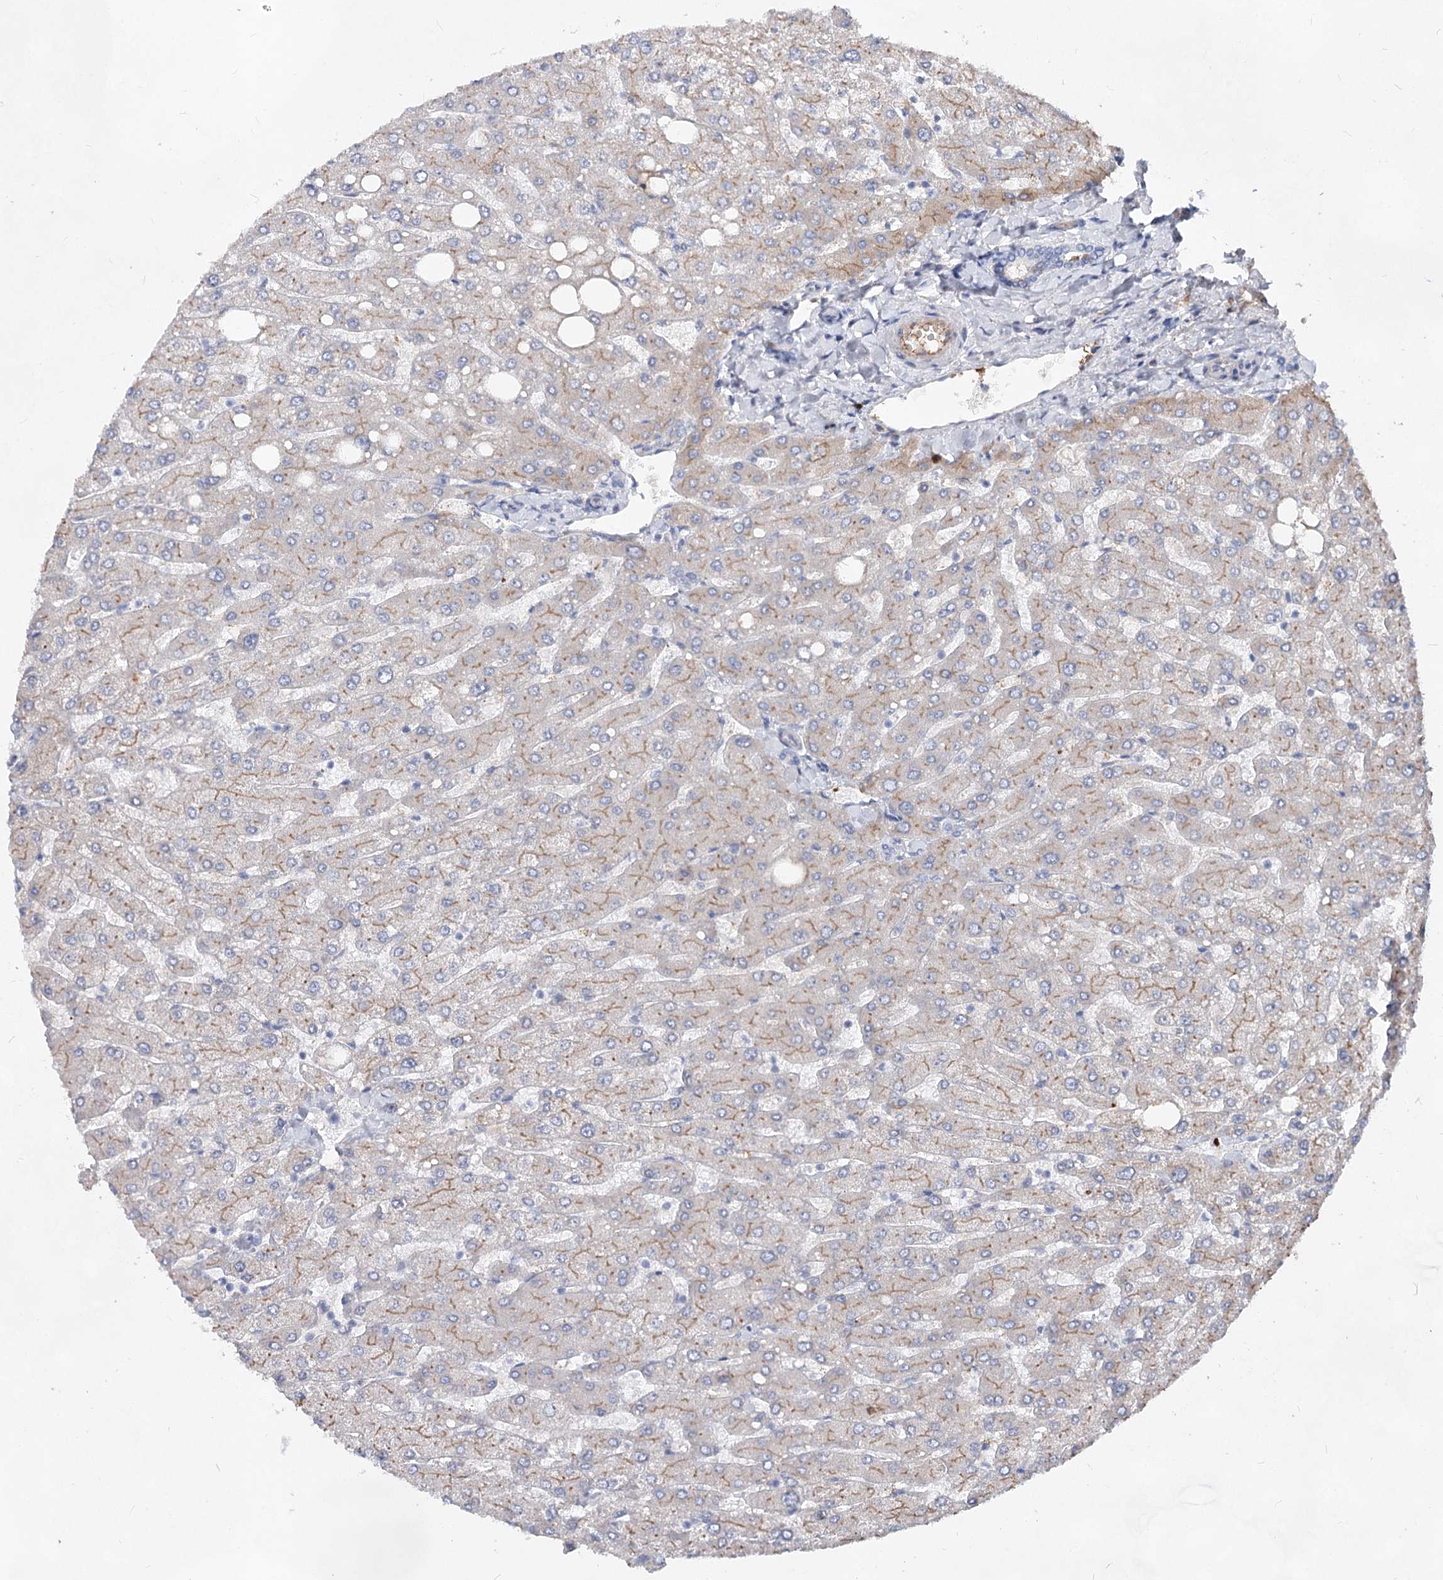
{"staining": {"intensity": "negative", "quantity": "none", "location": "none"}, "tissue": "liver", "cell_type": "Cholangiocytes", "image_type": "normal", "snomed": [{"axis": "morphology", "description": "Normal tissue, NOS"}, {"axis": "topography", "description": "Liver"}], "caption": "The micrograph shows no staining of cholangiocytes in unremarkable liver.", "gene": "TASOR2", "patient": {"sex": "male", "age": 55}}